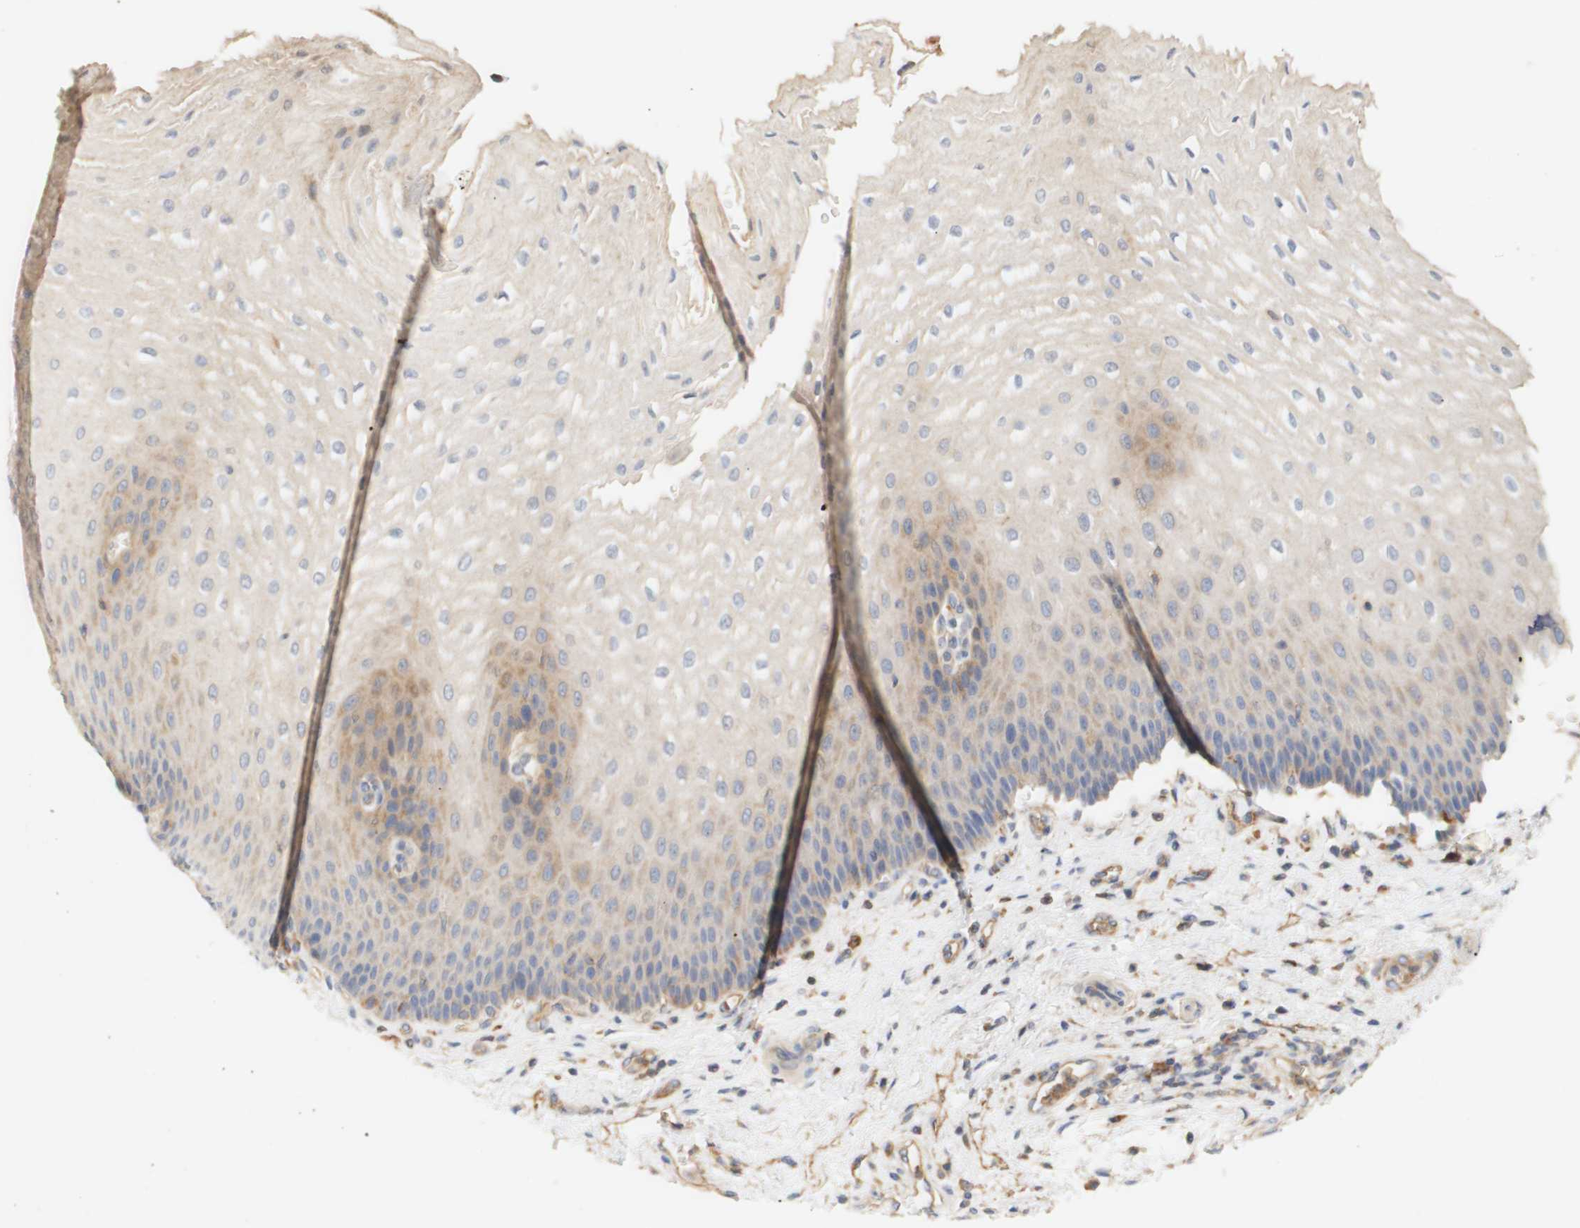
{"staining": {"intensity": "moderate", "quantity": "25%-75%", "location": "cytoplasmic/membranous"}, "tissue": "esophagus", "cell_type": "Squamous epithelial cells", "image_type": "normal", "snomed": [{"axis": "morphology", "description": "Normal tissue, NOS"}, {"axis": "topography", "description": "Esophagus"}], "caption": "Immunohistochemical staining of benign esophagus displays 25%-75% levels of moderate cytoplasmic/membranous protein positivity in approximately 25%-75% of squamous epithelial cells. (DAB IHC, brown staining for protein, blue staining for nuclei).", "gene": "PCDH7", "patient": {"sex": "male", "age": 54}}